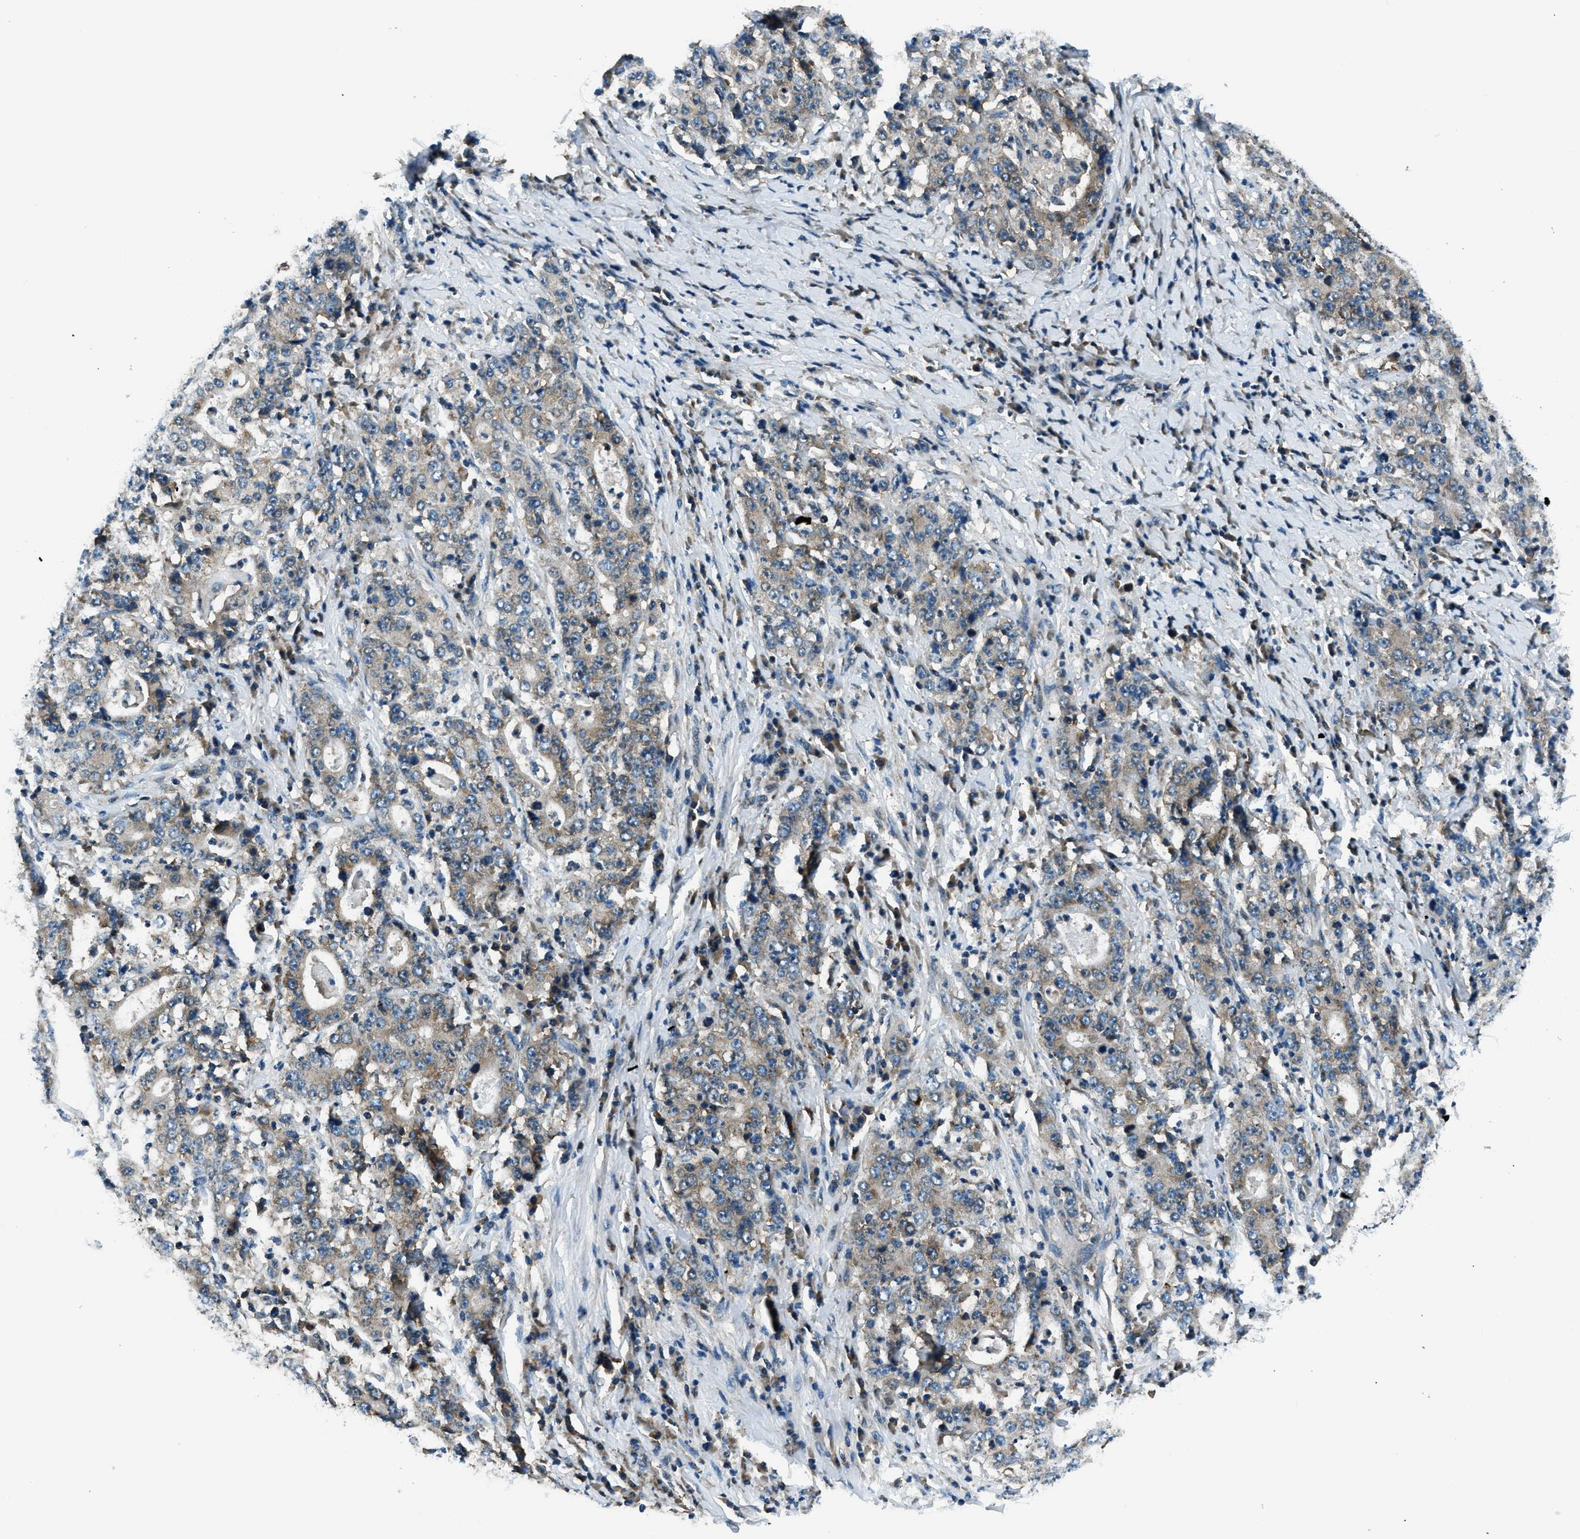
{"staining": {"intensity": "weak", "quantity": "25%-75%", "location": "cytoplasmic/membranous"}, "tissue": "stomach cancer", "cell_type": "Tumor cells", "image_type": "cancer", "snomed": [{"axis": "morphology", "description": "Normal tissue, NOS"}, {"axis": "morphology", "description": "Adenocarcinoma, NOS"}, {"axis": "topography", "description": "Stomach, upper"}, {"axis": "topography", "description": "Stomach"}], "caption": "Tumor cells show weak cytoplasmic/membranous positivity in approximately 25%-75% of cells in adenocarcinoma (stomach).", "gene": "ARFGAP2", "patient": {"sex": "male", "age": 59}}